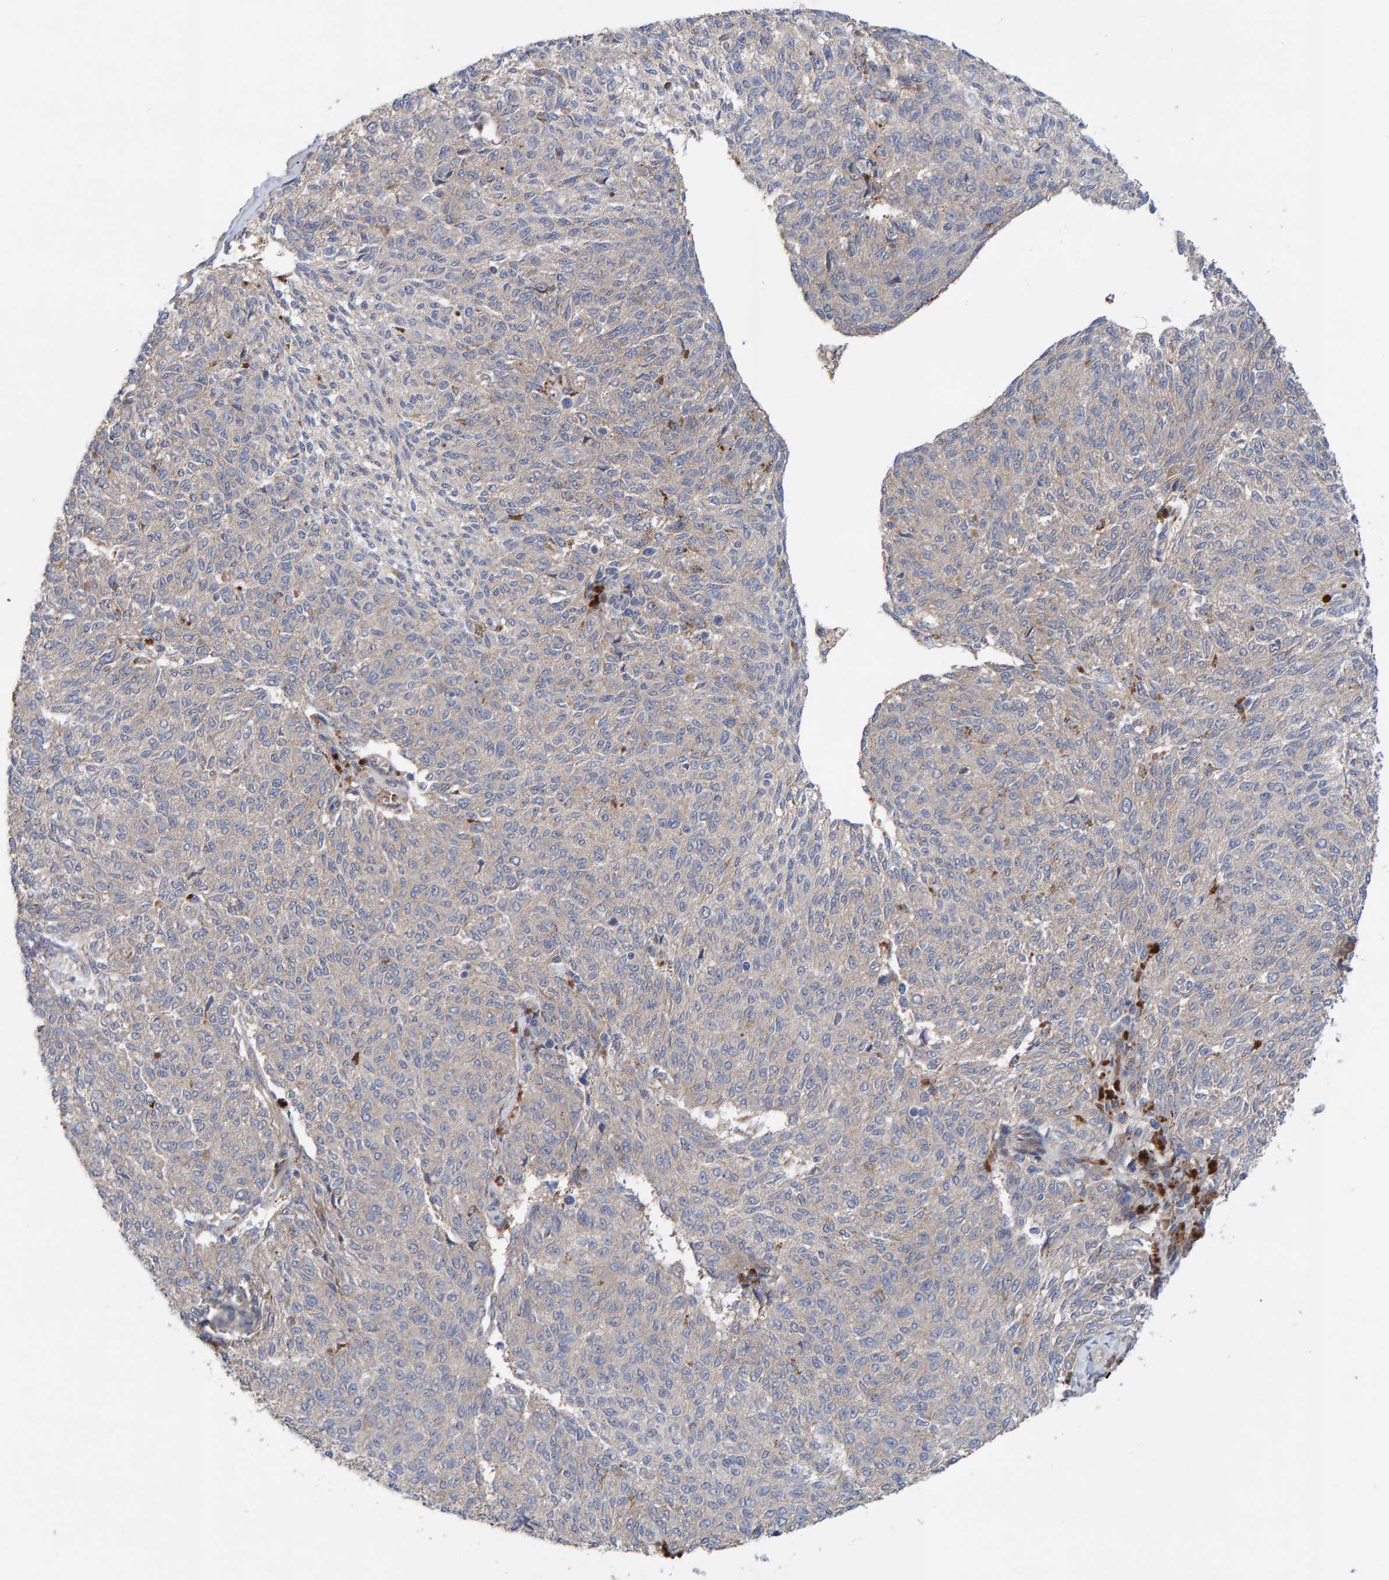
{"staining": {"intensity": "negative", "quantity": "none", "location": "none"}, "tissue": "melanoma", "cell_type": "Tumor cells", "image_type": "cancer", "snomed": [{"axis": "morphology", "description": "Malignant melanoma, NOS"}, {"axis": "topography", "description": "Skin"}], "caption": "Malignant melanoma stained for a protein using IHC displays no expression tumor cells.", "gene": "LRSAM1", "patient": {"sex": "female", "age": 72}}